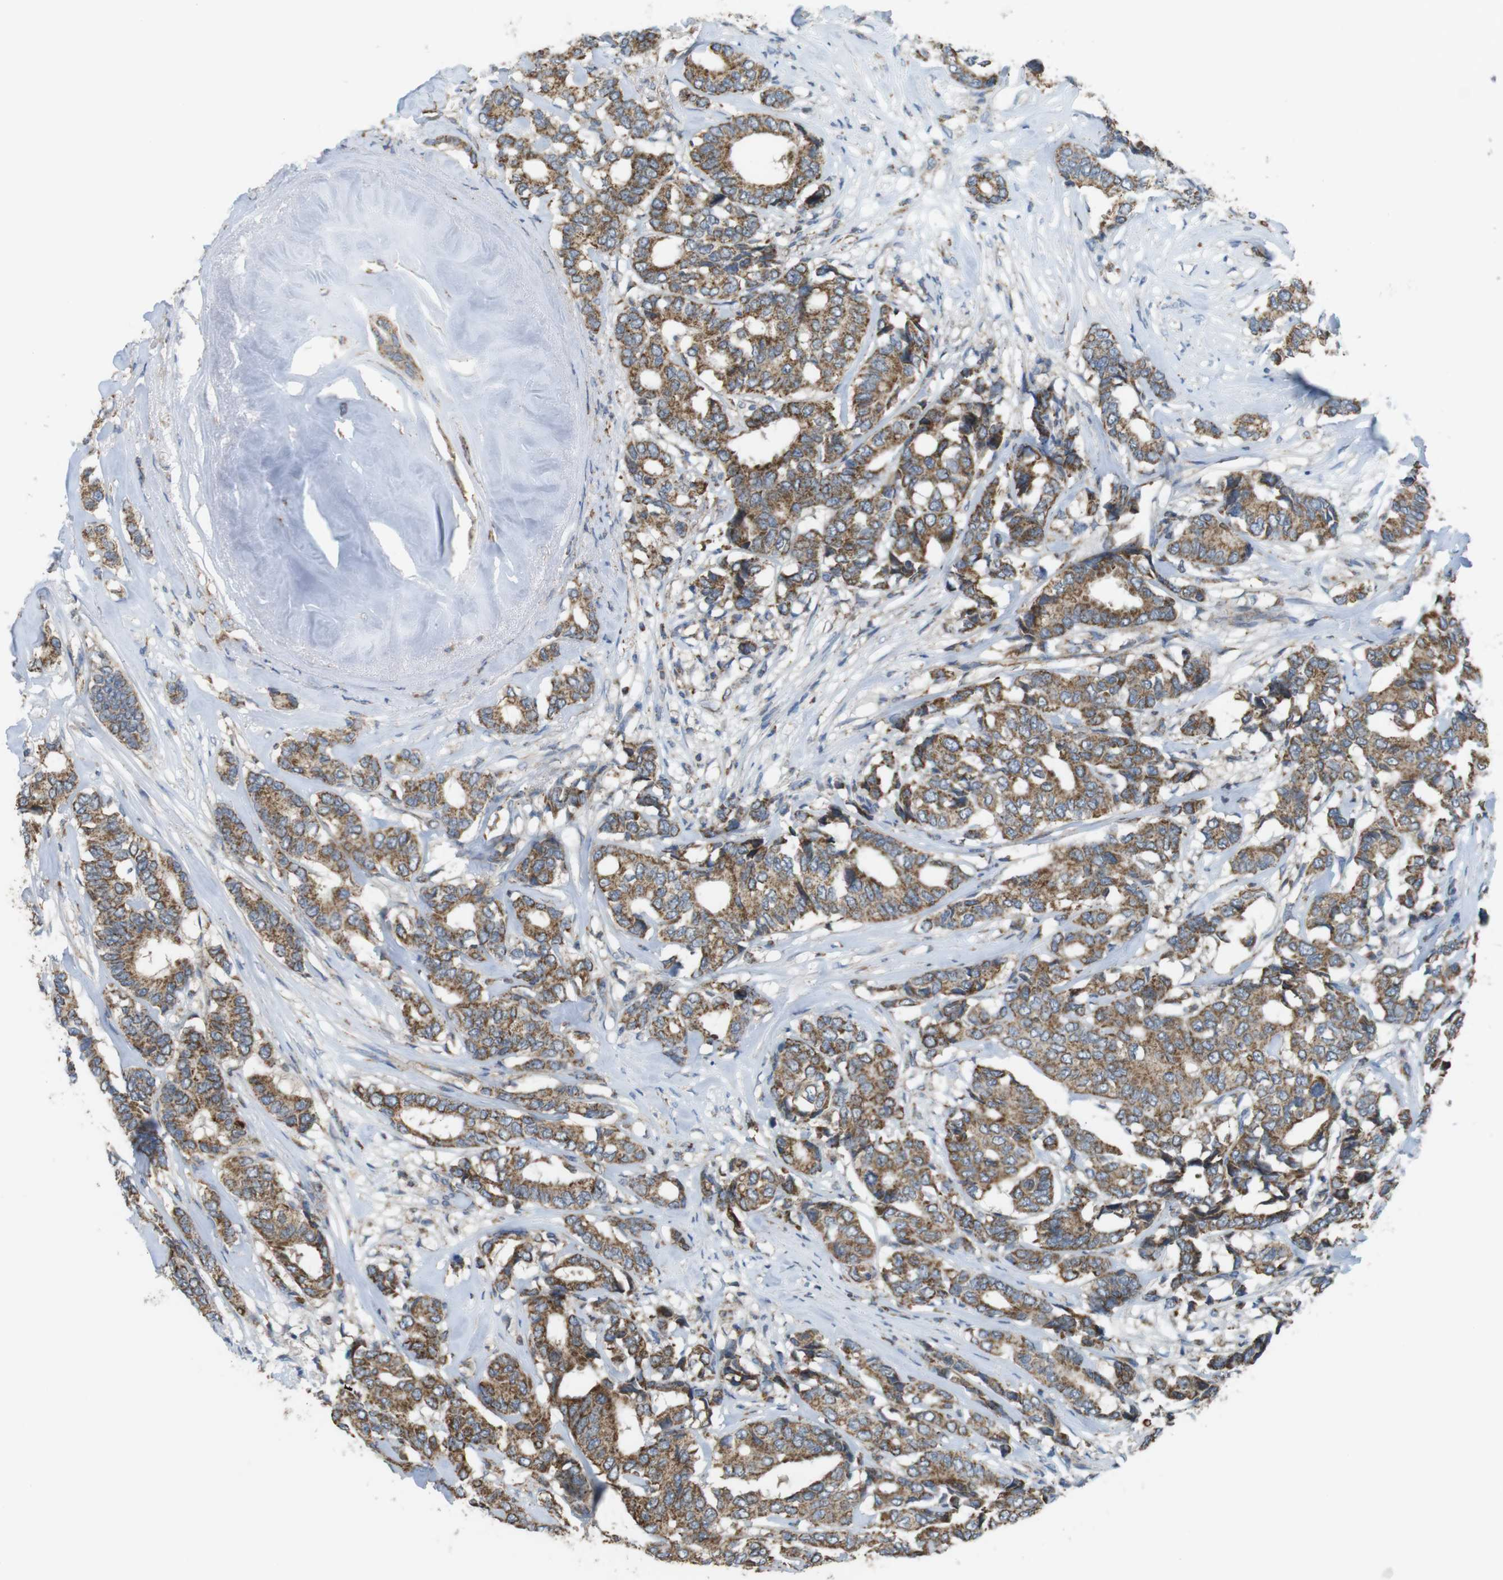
{"staining": {"intensity": "moderate", "quantity": ">75%", "location": "cytoplasmic/membranous"}, "tissue": "breast cancer", "cell_type": "Tumor cells", "image_type": "cancer", "snomed": [{"axis": "morphology", "description": "Duct carcinoma"}, {"axis": "topography", "description": "Breast"}], "caption": "A micrograph of breast invasive ductal carcinoma stained for a protein exhibits moderate cytoplasmic/membranous brown staining in tumor cells.", "gene": "GRIK2", "patient": {"sex": "female", "age": 87}}